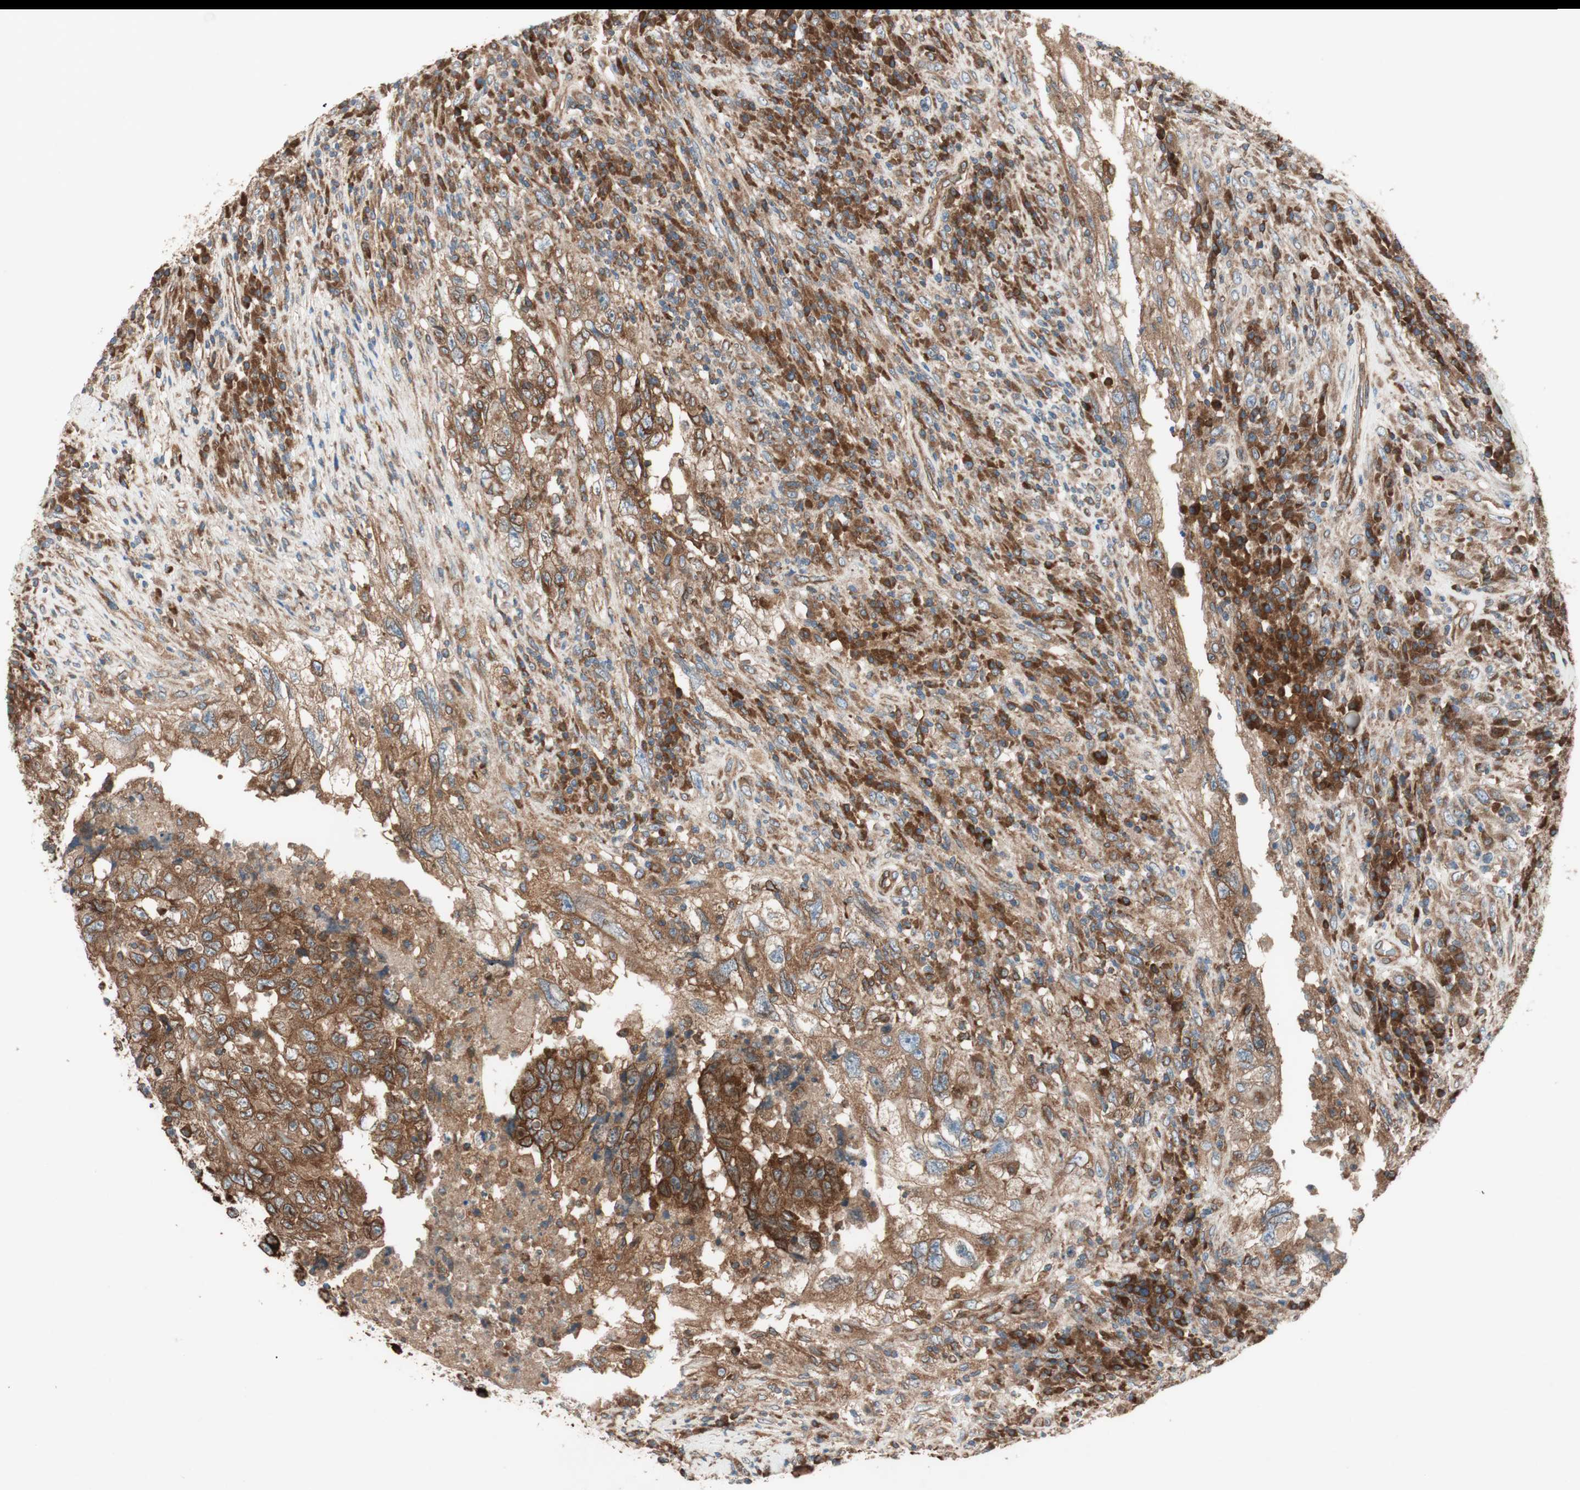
{"staining": {"intensity": "strong", "quantity": ">75%", "location": "cytoplasmic/membranous"}, "tissue": "testis cancer", "cell_type": "Tumor cells", "image_type": "cancer", "snomed": [{"axis": "morphology", "description": "Necrosis, NOS"}, {"axis": "morphology", "description": "Carcinoma, Embryonal, NOS"}, {"axis": "topography", "description": "Testis"}], "caption": "Immunohistochemistry (IHC) of human testis cancer (embryonal carcinoma) reveals high levels of strong cytoplasmic/membranous expression in approximately >75% of tumor cells.", "gene": "RAB5A", "patient": {"sex": "male", "age": 19}}